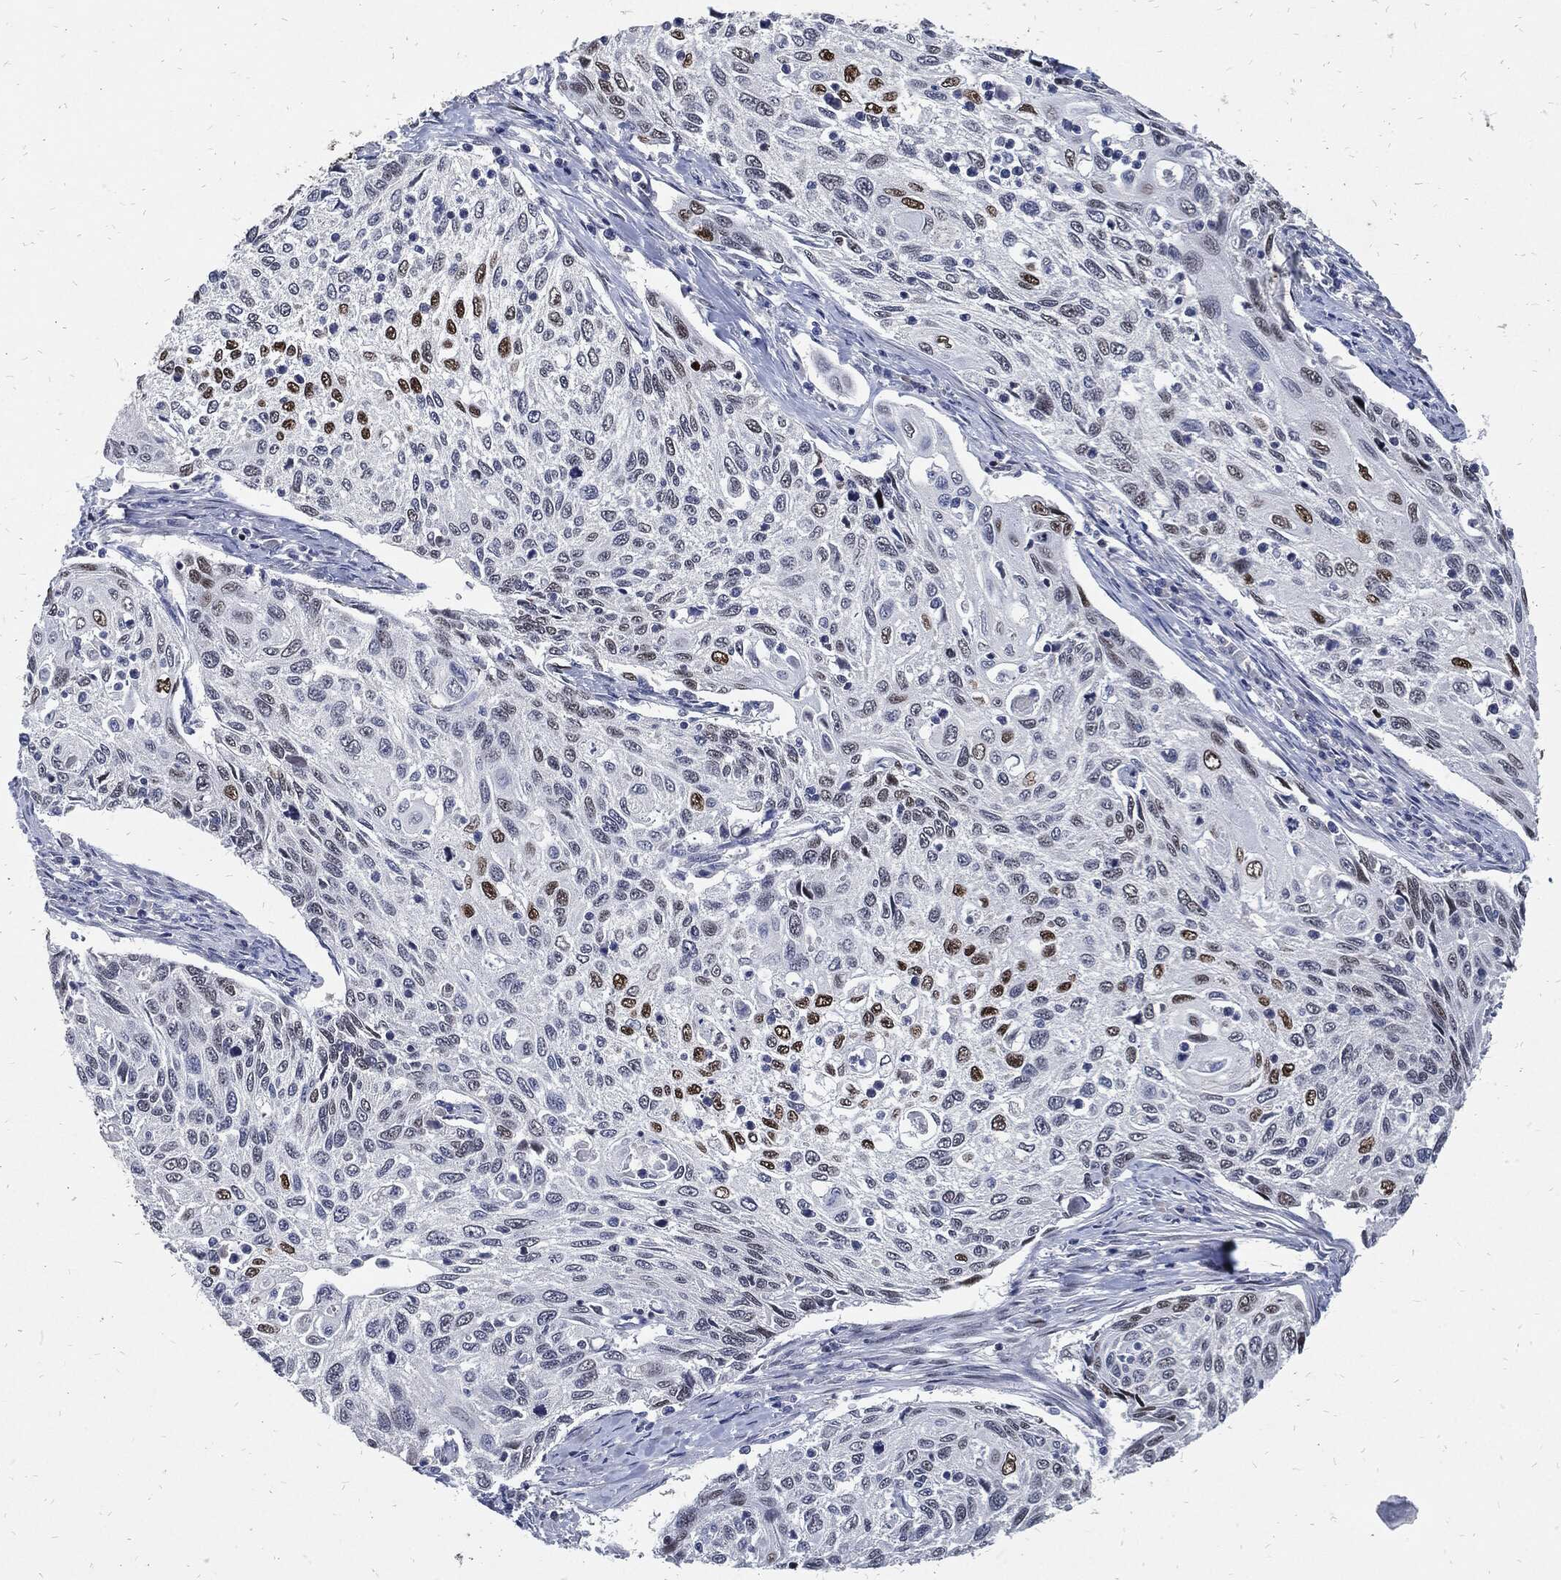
{"staining": {"intensity": "strong", "quantity": "<25%", "location": "nuclear"}, "tissue": "cervical cancer", "cell_type": "Tumor cells", "image_type": "cancer", "snomed": [{"axis": "morphology", "description": "Squamous cell carcinoma, NOS"}, {"axis": "topography", "description": "Cervix"}], "caption": "Immunohistochemistry (DAB (3,3'-diaminobenzidine)) staining of cervical squamous cell carcinoma exhibits strong nuclear protein positivity in about <25% of tumor cells. The staining is performed using DAB brown chromogen to label protein expression. The nuclei are counter-stained blue using hematoxylin.", "gene": "JUN", "patient": {"sex": "female", "age": 70}}